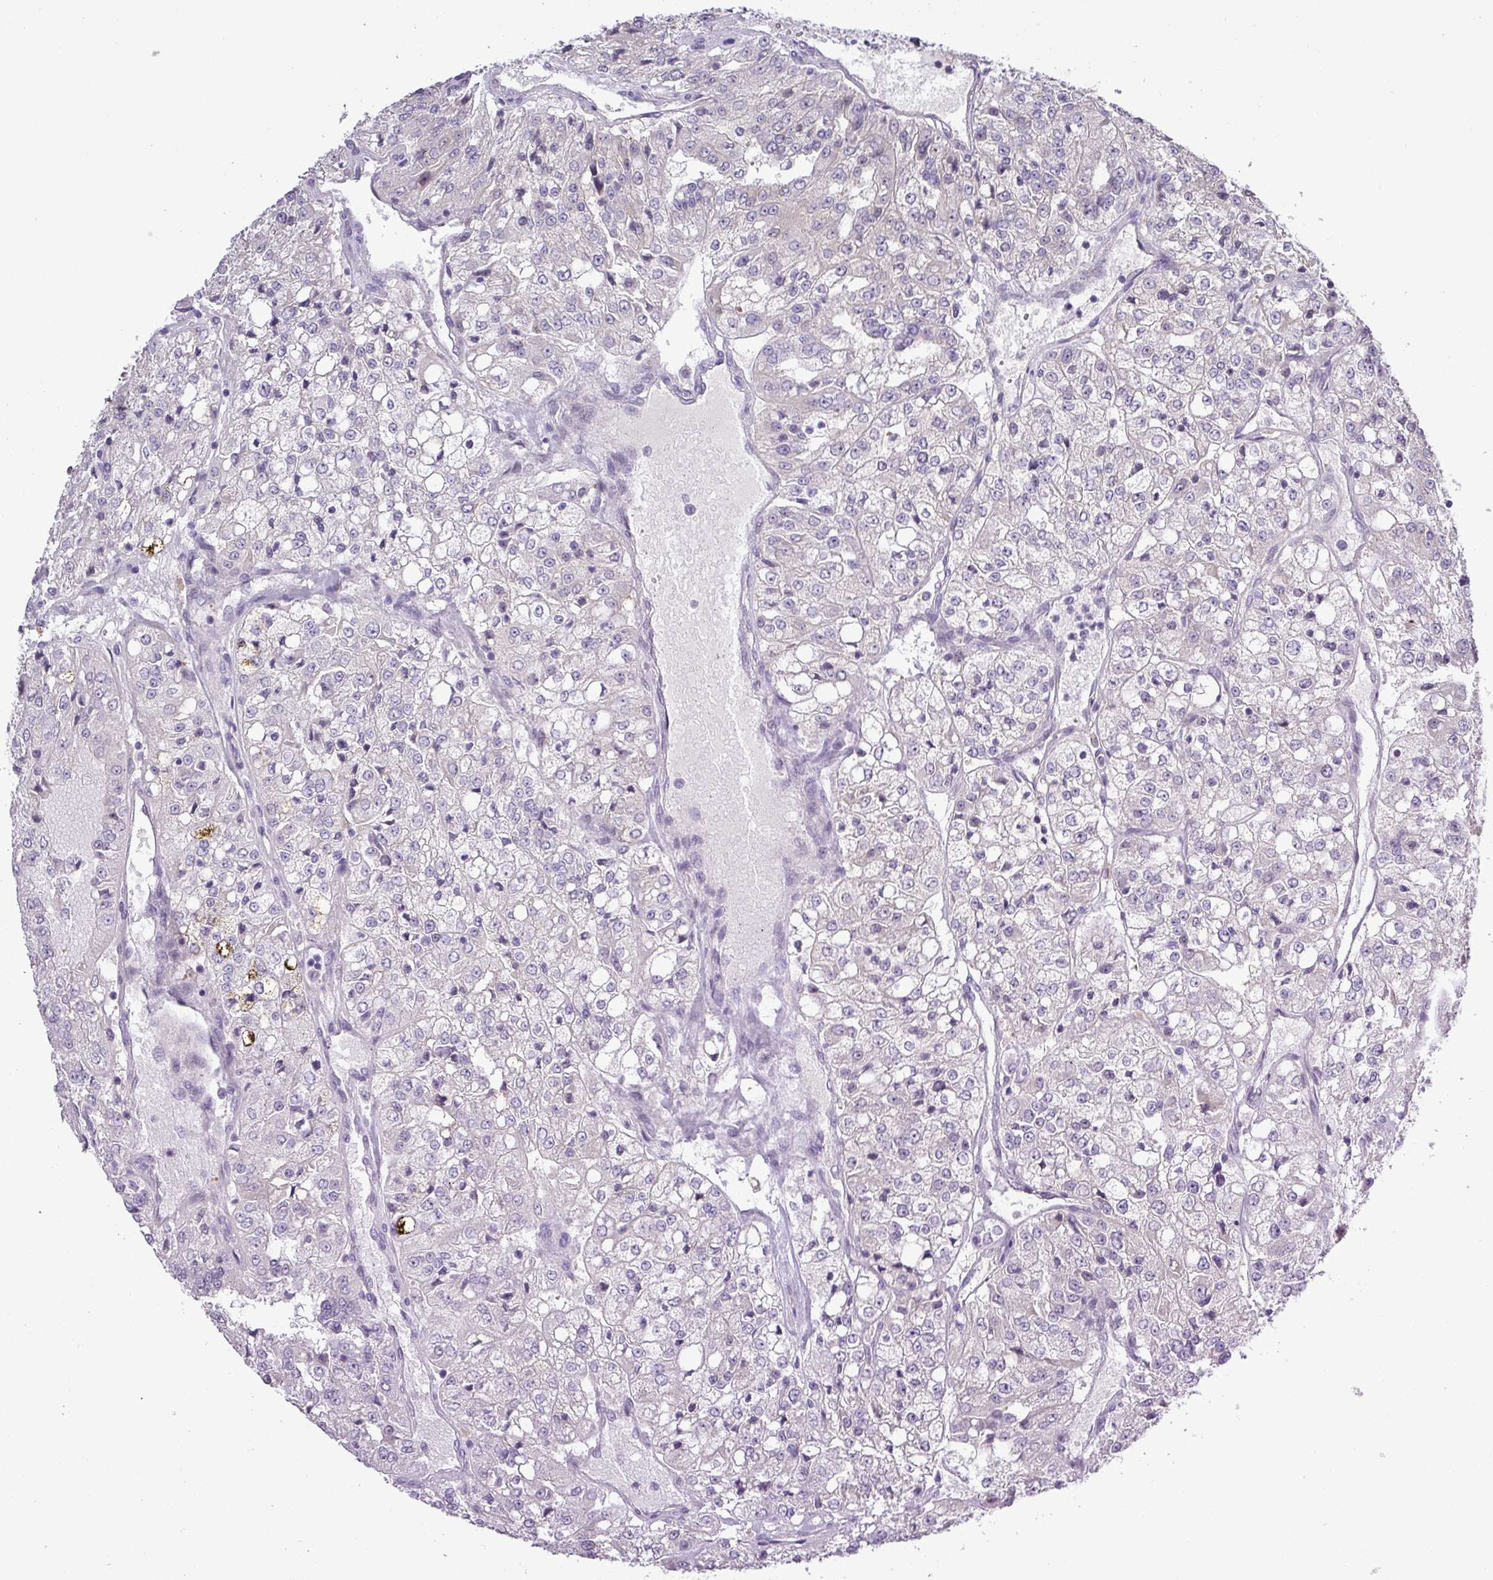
{"staining": {"intensity": "negative", "quantity": "none", "location": "none"}, "tissue": "renal cancer", "cell_type": "Tumor cells", "image_type": "cancer", "snomed": [{"axis": "morphology", "description": "Adenocarcinoma, NOS"}, {"axis": "topography", "description": "Kidney"}], "caption": "High magnification brightfield microscopy of renal adenocarcinoma stained with DAB (3,3'-diaminobenzidine) (brown) and counterstained with hematoxylin (blue): tumor cells show no significant positivity.", "gene": "RIPPLY1", "patient": {"sex": "female", "age": 63}}